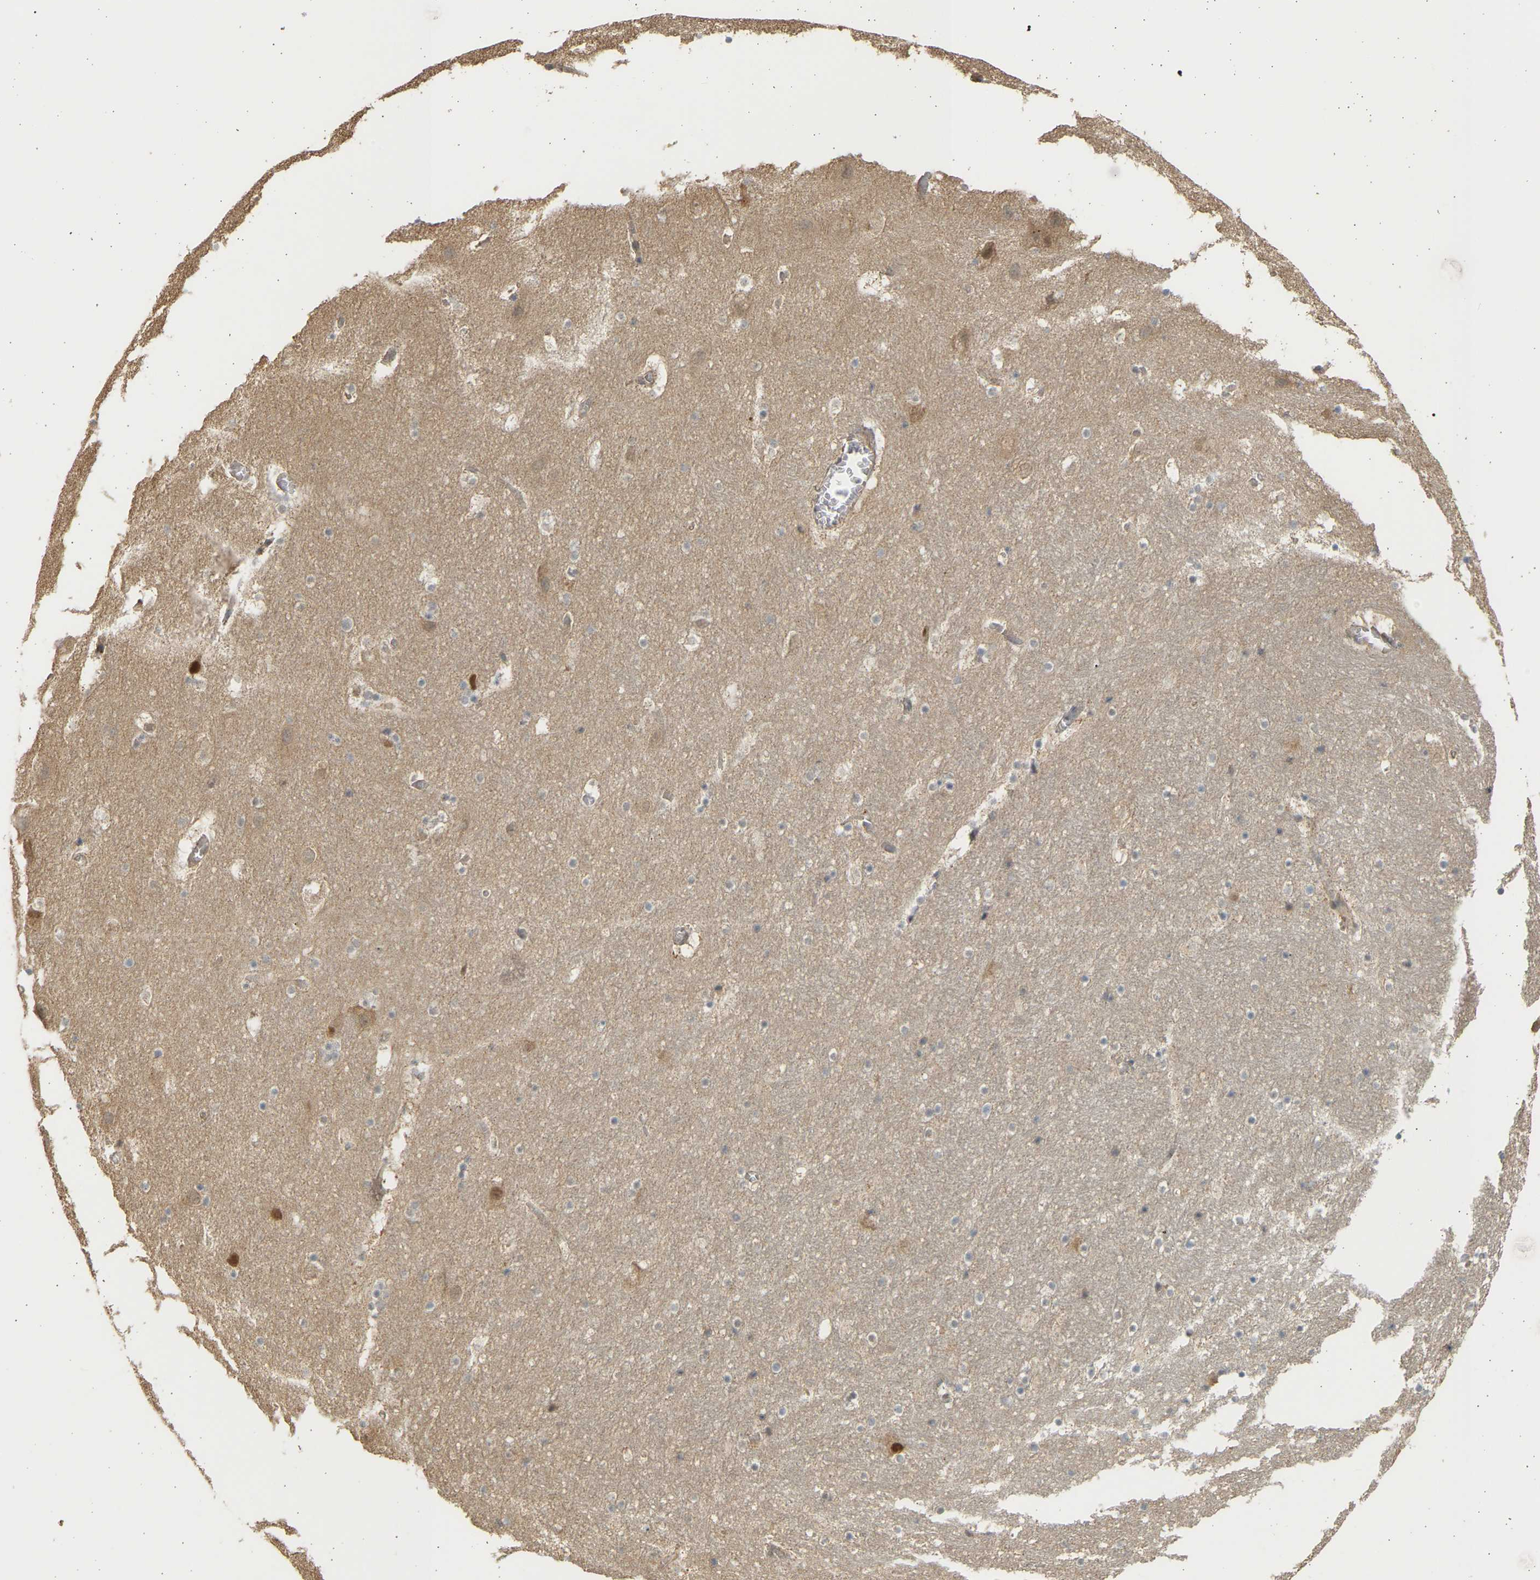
{"staining": {"intensity": "weak", "quantity": "<25%", "location": "cytoplasmic/membranous"}, "tissue": "hippocampus", "cell_type": "Glial cells", "image_type": "normal", "snomed": [{"axis": "morphology", "description": "Normal tissue, NOS"}, {"axis": "topography", "description": "Hippocampus"}], "caption": "Immunohistochemistry (IHC) image of benign hippocampus: human hippocampus stained with DAB (3,3'-diaminobenzidine) displays no significant protein staining in glial cells. (Stains: DAB IHC with hematoxylin counter stain, Microscopy: brightfield microscopy at high magnification).", "gene": "B4GALT6", "patient": {"sex": "male", "age": 45}}